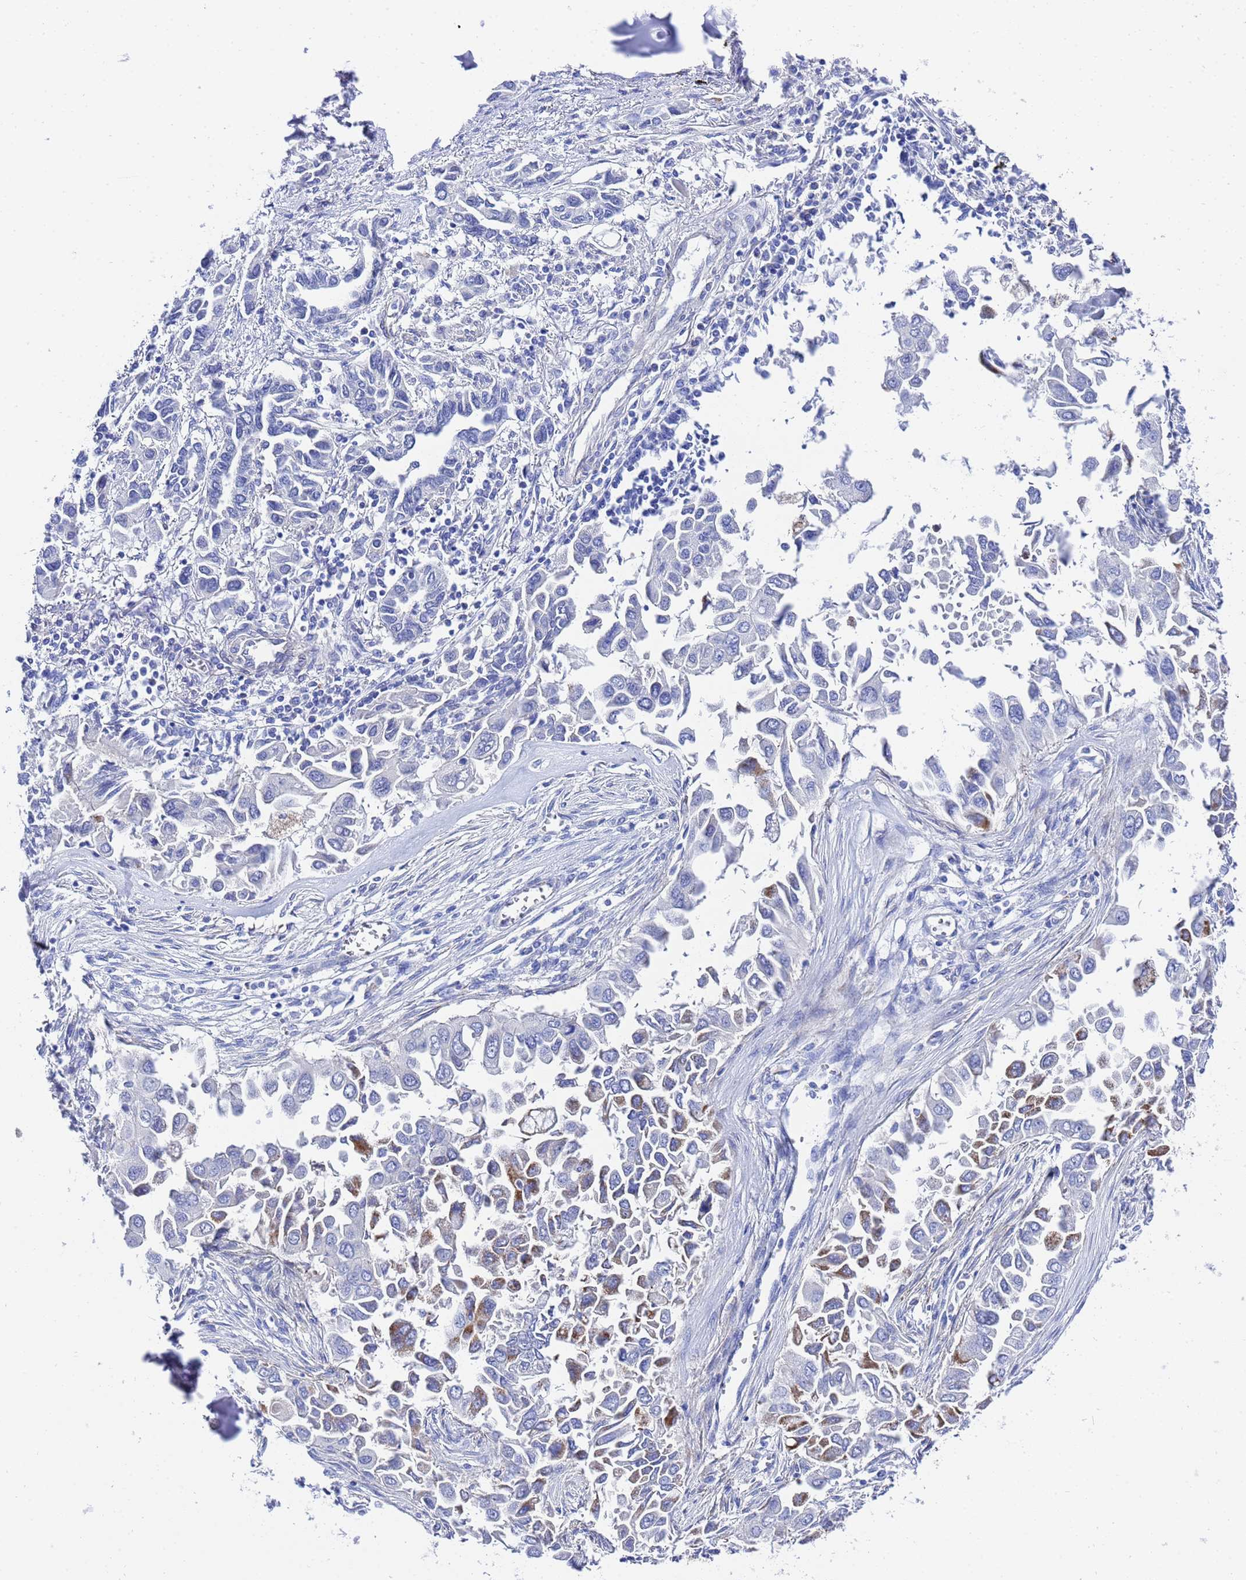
{"staining": {"intensity": "moderate", "quantity": "<25%", "location": "cytoplasmic/membranous"}, "tissue": "lung cancer", "cell_type": "Tumor cells", "image_type": "cancer", "snomed": [{"axis": "morphology", "description": "Adenocarcinoma, NOS"}, {"axis": "topography", "description": "Lung"}], "caption": "This photomicrograph demonstrates IHC staining of adenocarcinoma (lung), with low moderate cytoplasmic/membranous expression in approximately <25% of tumor cells.", "gene": "ZNF26", "patient": {"sex": "female", "age": 76}}